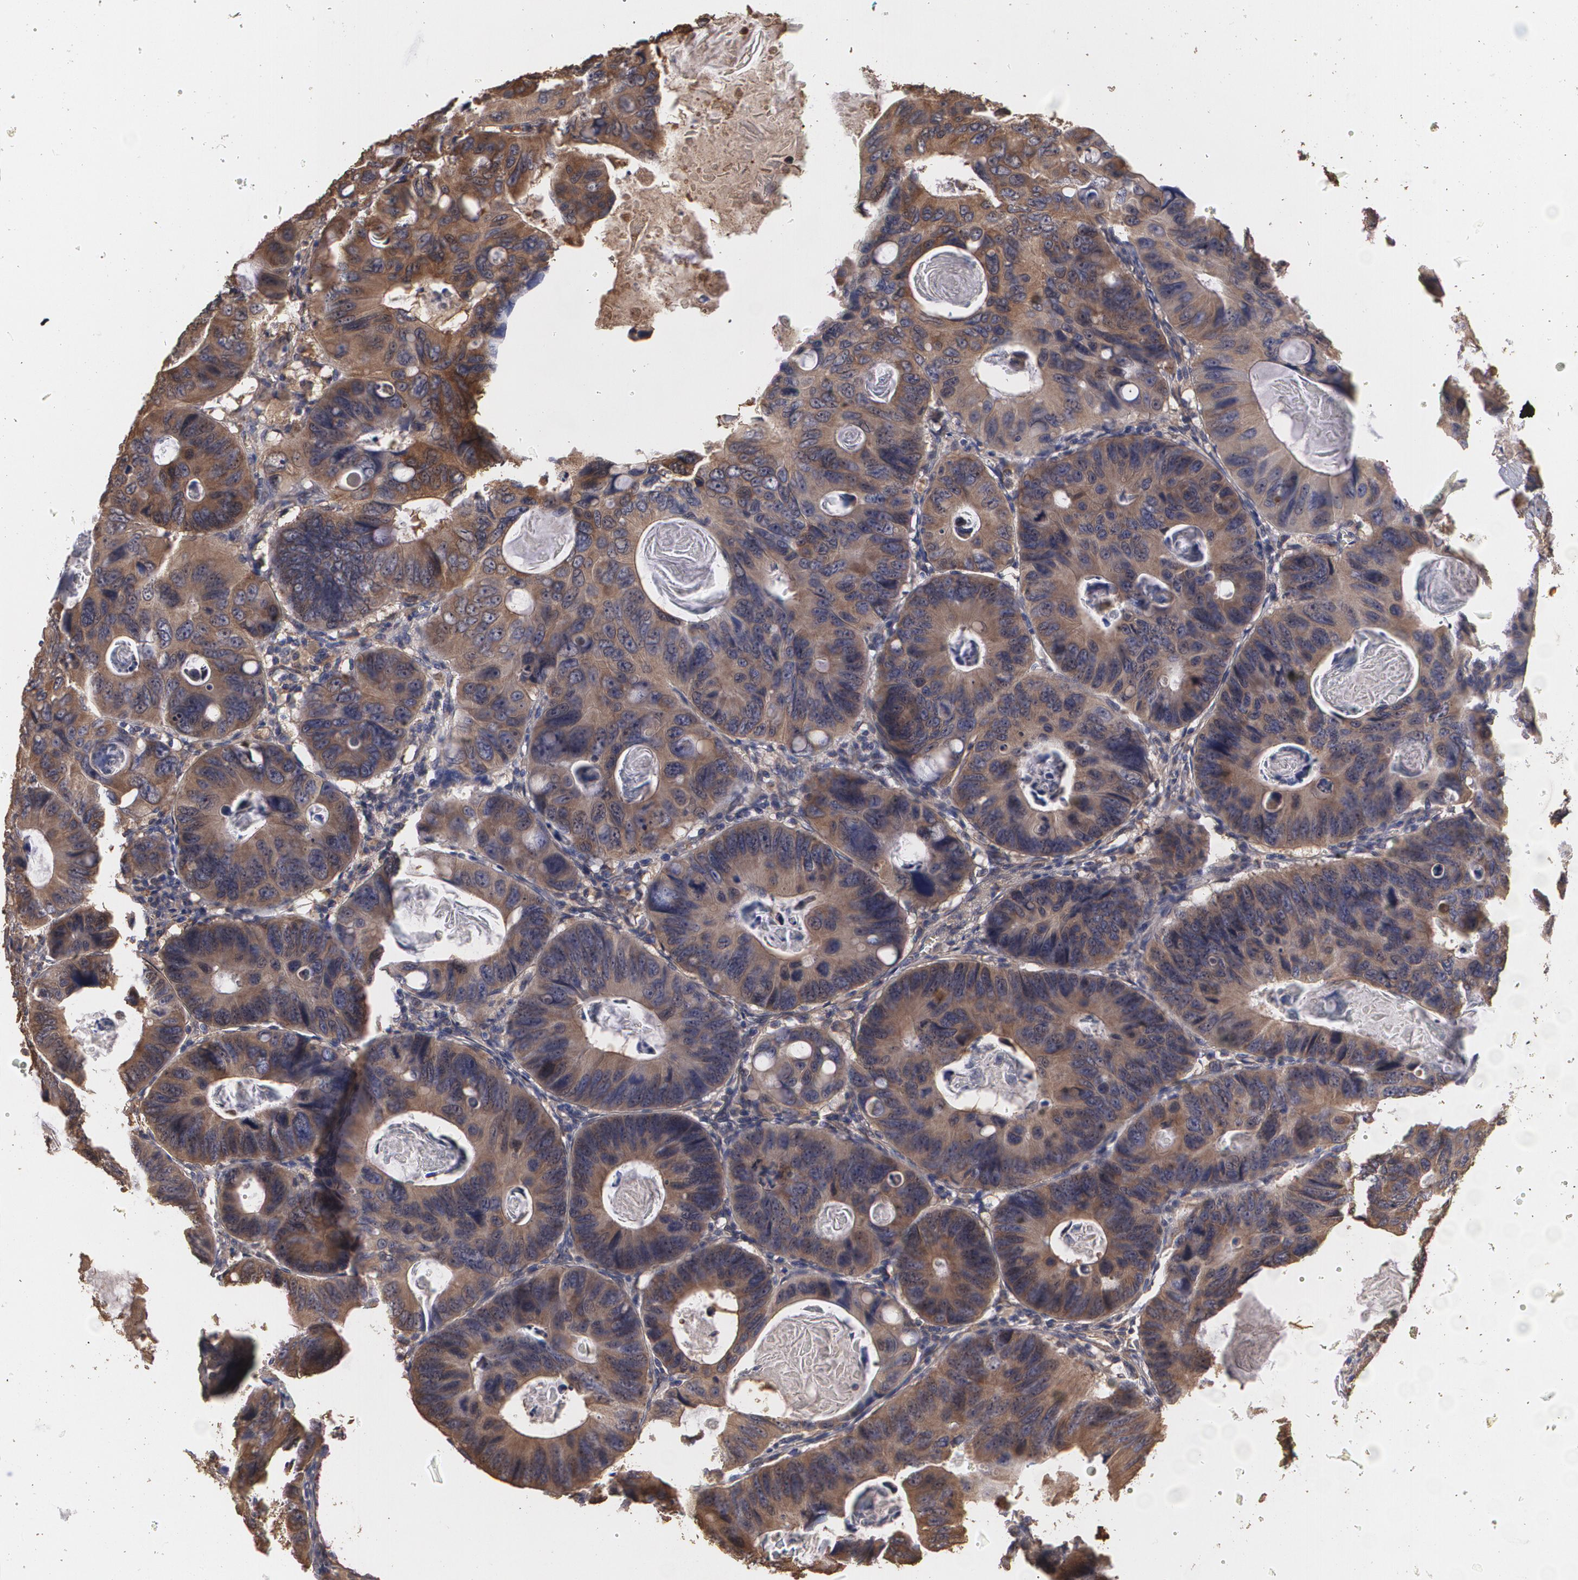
{"staining": {"intensity": "moderate", "quantity": ">75%", "location": "cytoplasmic/membranous"}, "tissue": "colorectal cancer", "cell_type": "Tumor cells", "image_type": "cancer", "snomed": [{"axis": "morphology", "description": "Adenocarcinoma, NOS"}, {"axis": "topography", "description": "Colon"}], "caption": "IHC micrograph of neoplastic tissue: adenocarcinoma (colorectal) stained using immunohistochemistry (IHC) demonstrates medium levels of moderate protein expression localized specifically in the cytoplasmic/membranous of tumor cells, appearing as a cytoplasmic/membranous brown color.", "gene": "PON1", "patient": {"sex": "female", "age": 55}}